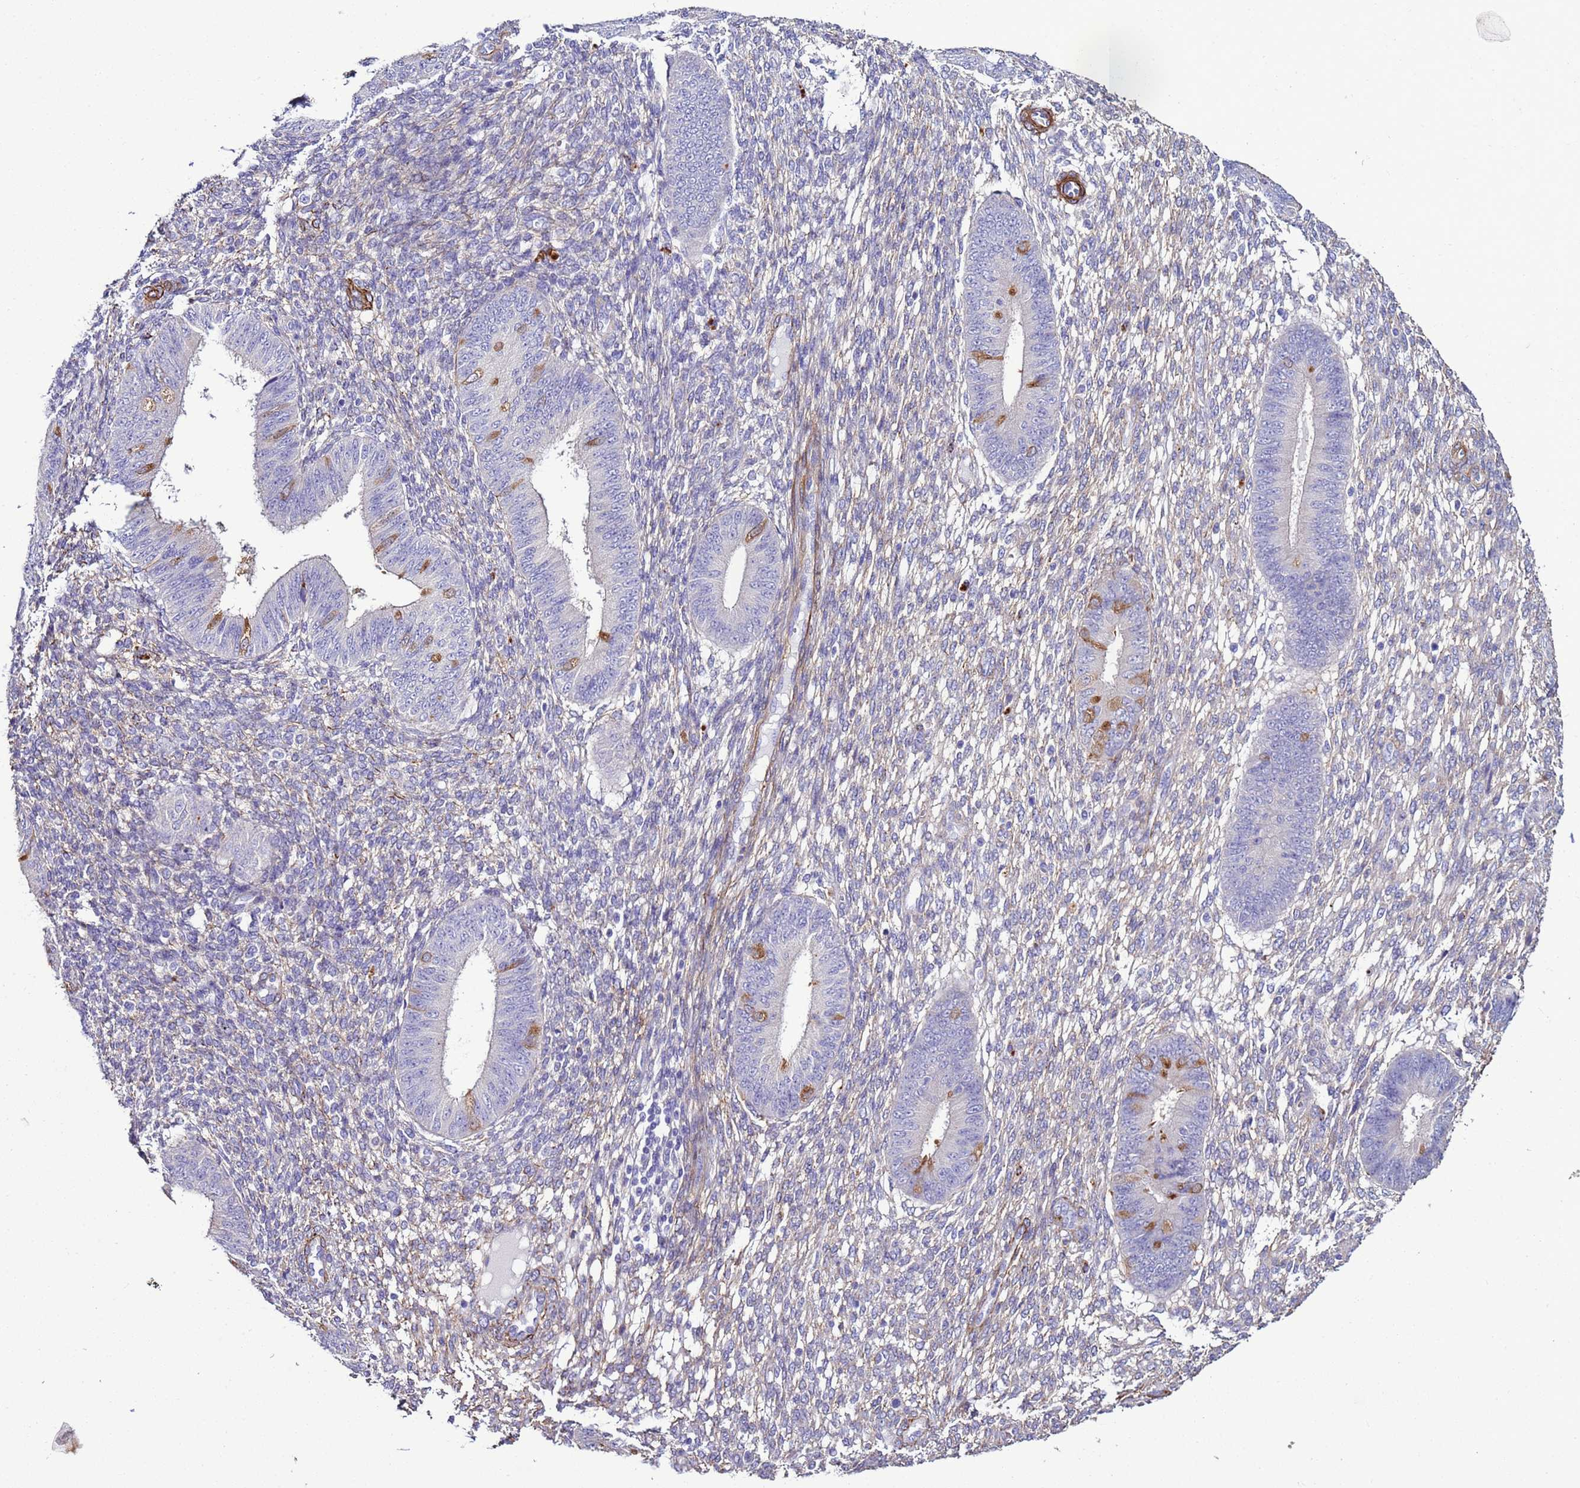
{"staining": {"intensity": "negative", "quantity": "none", "location": "none"}, "tissue": "endometrium", "cell_type": "Cells in endometrial stroma", "image_type": "normal", "snomed": [{"axis": "morphology", "description": "Normal tissue, NOS"}, {"axis": "topography", "description": "Endometrium"}], "caption": "Immunohistochemistry (IHC) photomicrograph of benign human endometrium stained for a protein (brown), which reveals no positivity in cells in endometrial stroma.", "gene": "RABL2A", "patient": {"sex": "female", "age": 49}}